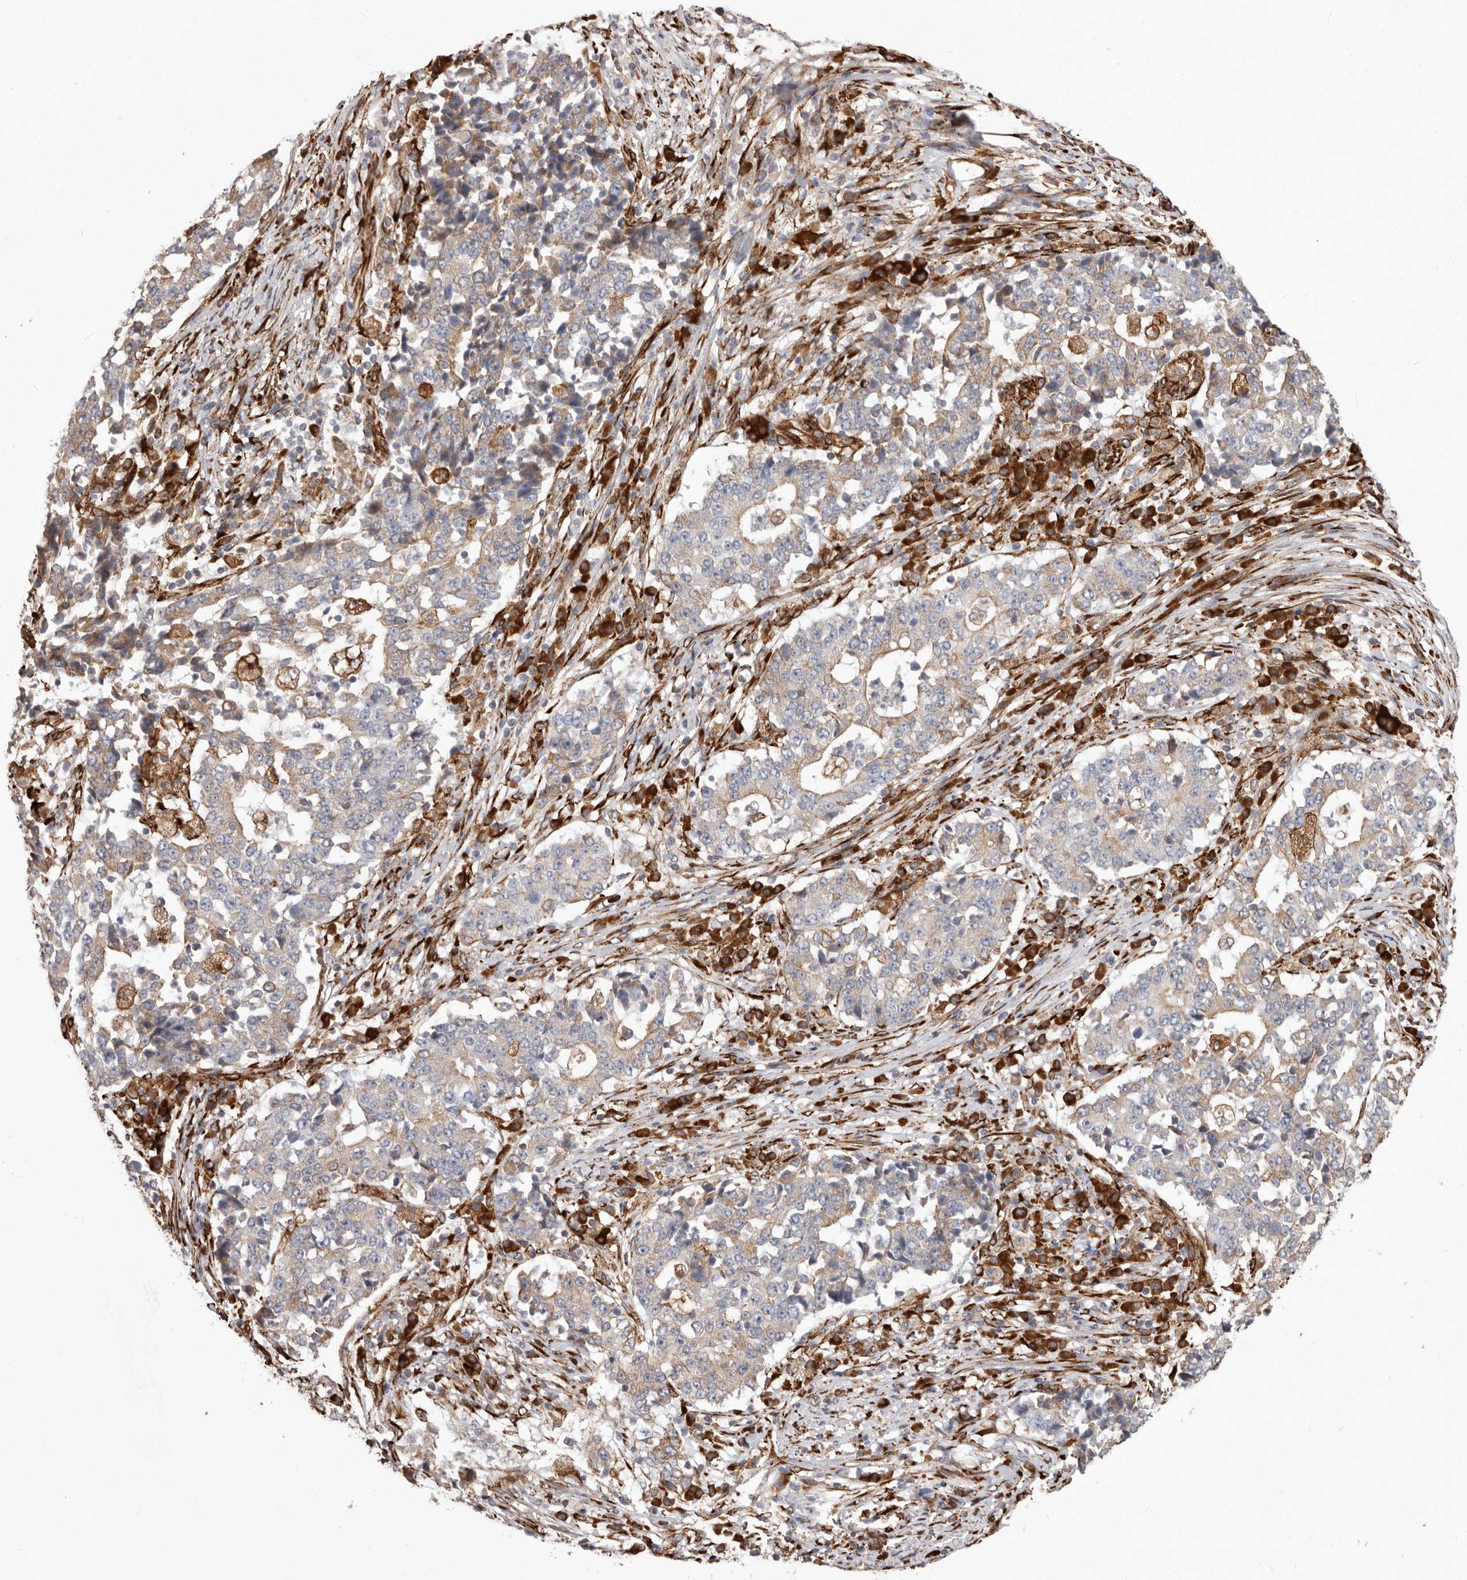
{"staining": {"intensity": "weak", "quantity": "25%-75%", "location": "cytoplasmic/membranous"}, "tissue": "stomach cancer", "cell_type": "Tumor cells", "image_type": "cancer", "snomed": [{"axis": "morphology", "description": "Adenocarcinoma, NOS"}, {"axis": "topography", "description": "Stomach"}], "caption": "DAB (3,3'-diaminobenzidine) immunohistochemical staining of human adenocarcinoma (stomach) shows weak cytoplasmic/membranous protein positivity in about 25%-75% of tumor cells.", "gene": "WDTC1", "patient": {"sex": "male", "age": 59}}